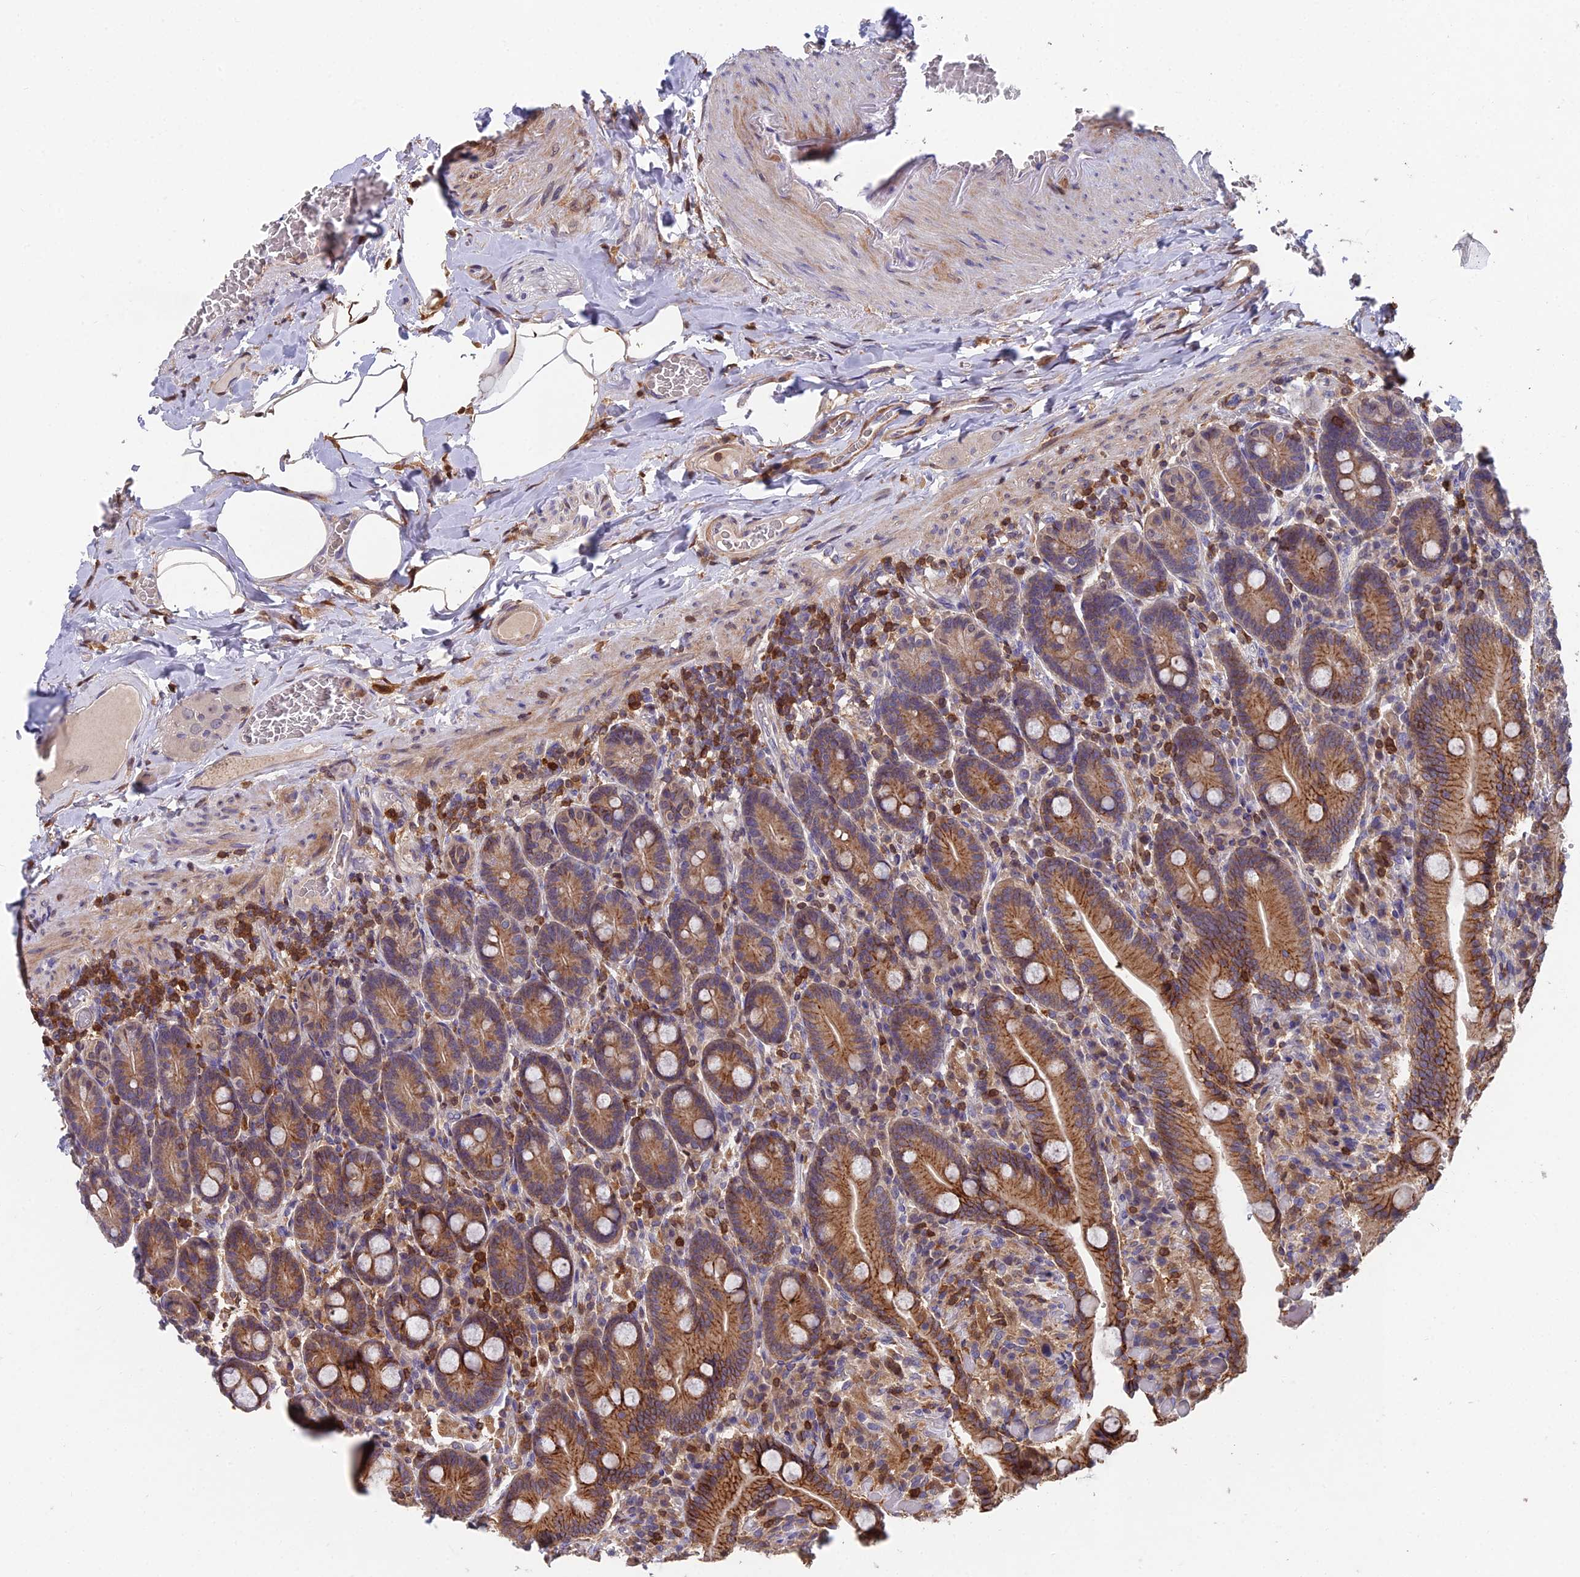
{"staining": {"intensity": "strong", "quantity": ">75%", "location": "cytoplasmic/membranous"}, "tissue": "duodenum", "cell_type": "Glandular cells", "image_type": "normal", "snomed": [{"axis": "morphology", "description": "Normal tissue, NOS"}, {"axis": "topography", "description": "Duodenum"}], "caption": "High-power microscopy captured an immunohistochemistry (IHC) micrograph of unremarkable duodenum, revealing strong cytoplasmic/membranous staining in about >75% of glandular cells. The staining was performed using DAB, with brown indicating positive protein expression. Nuclei are stained blue with hematoxylin.", "gene": "GALK2", "patient": {"sex": "female", "age": 62}}